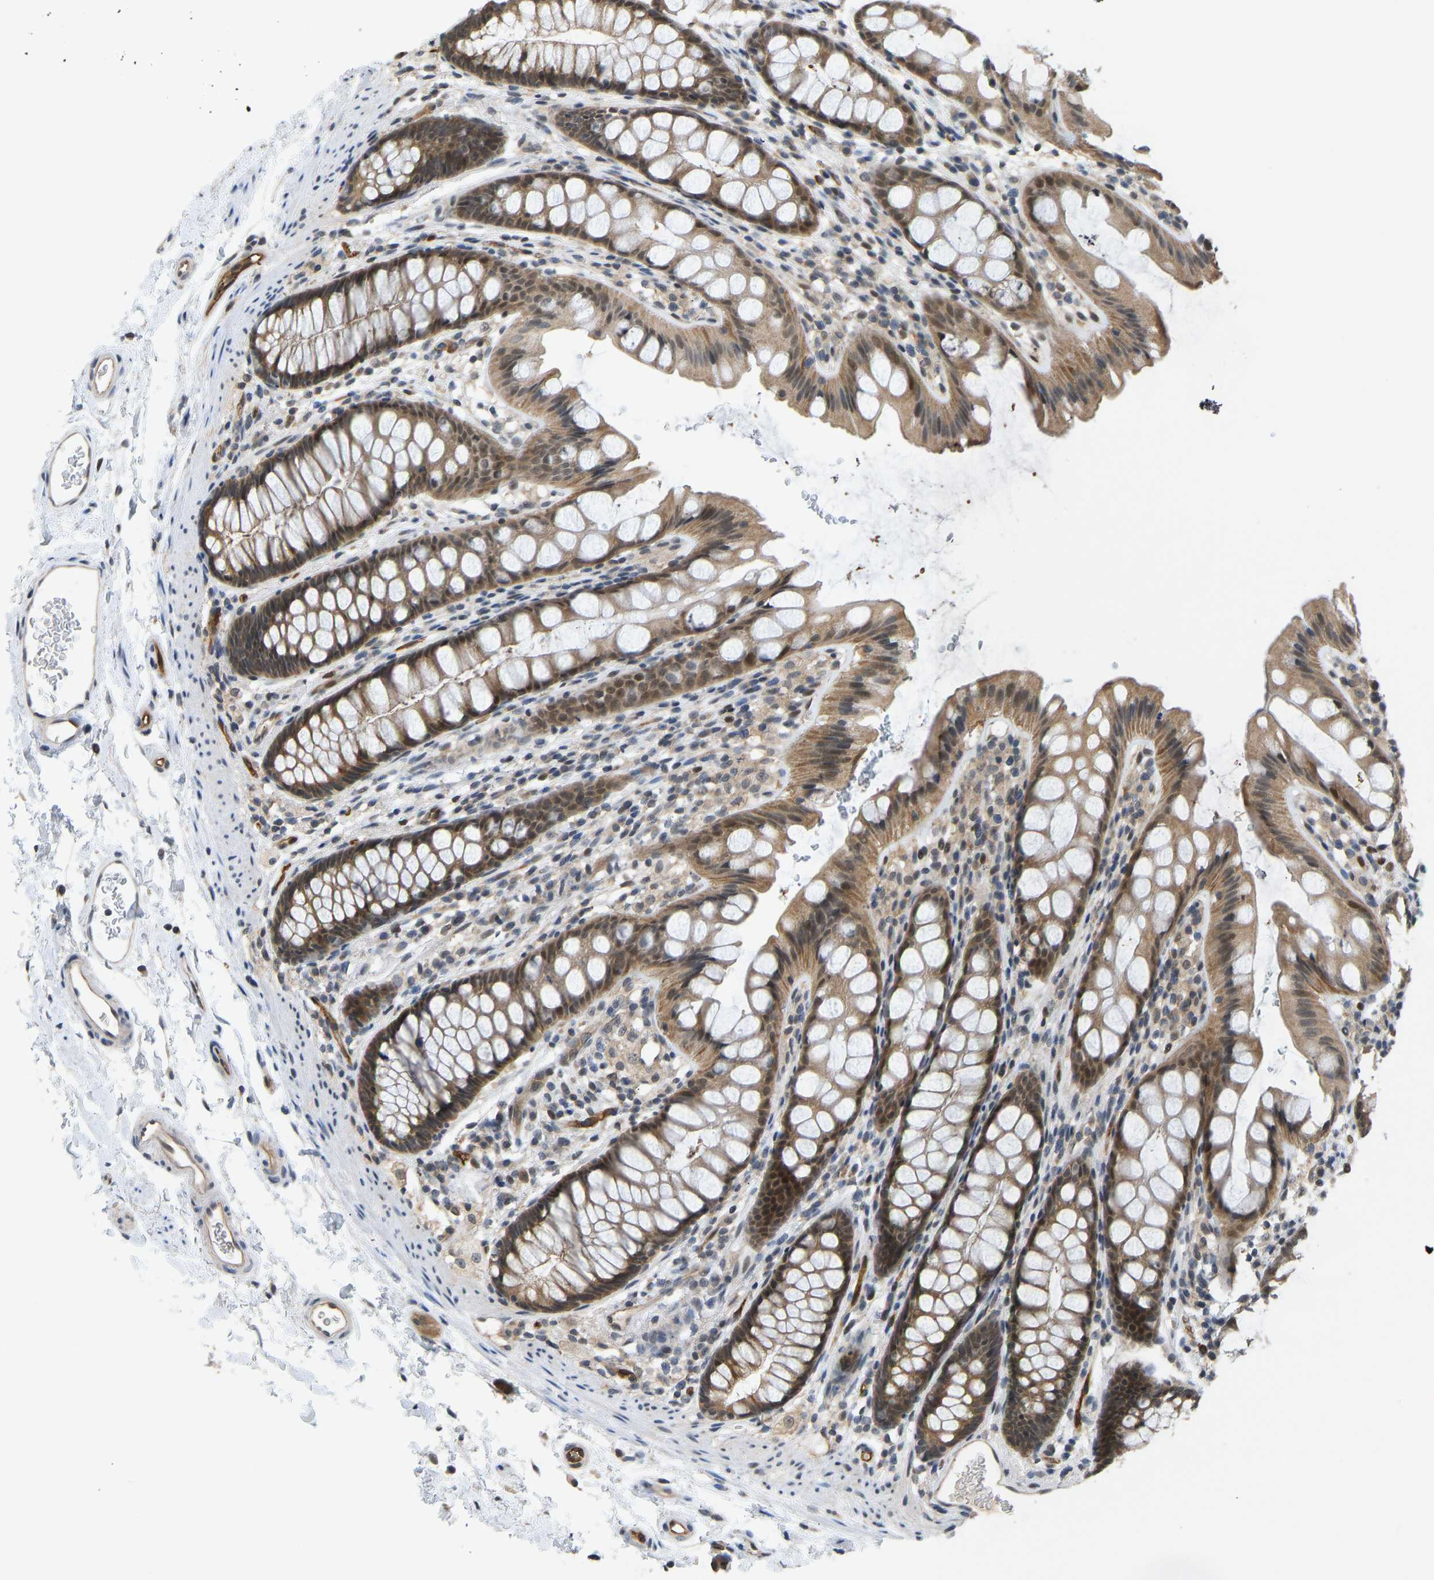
{"staining": {"intensity": "moderate", "quantity": ">75%", "location": "cytoplasmic/membranous,nuclear"}, "tissue": "rectum", "cell_type": "Glandular cells", "image_type": "normal", "snomed": [{"axis": "morphology", "description": "Normal tissue, NOS"}, {"axis": "topography", "description": "Rectum"}], "caption": "Immunohistochemical staining of unremarkable human rectum displays moderate cytoplasmic/membranous,nuclear protein positivity in about >75% of glandular cells.", "gene": "CCT8", "patient": {"sex": "female", "age": 65}}